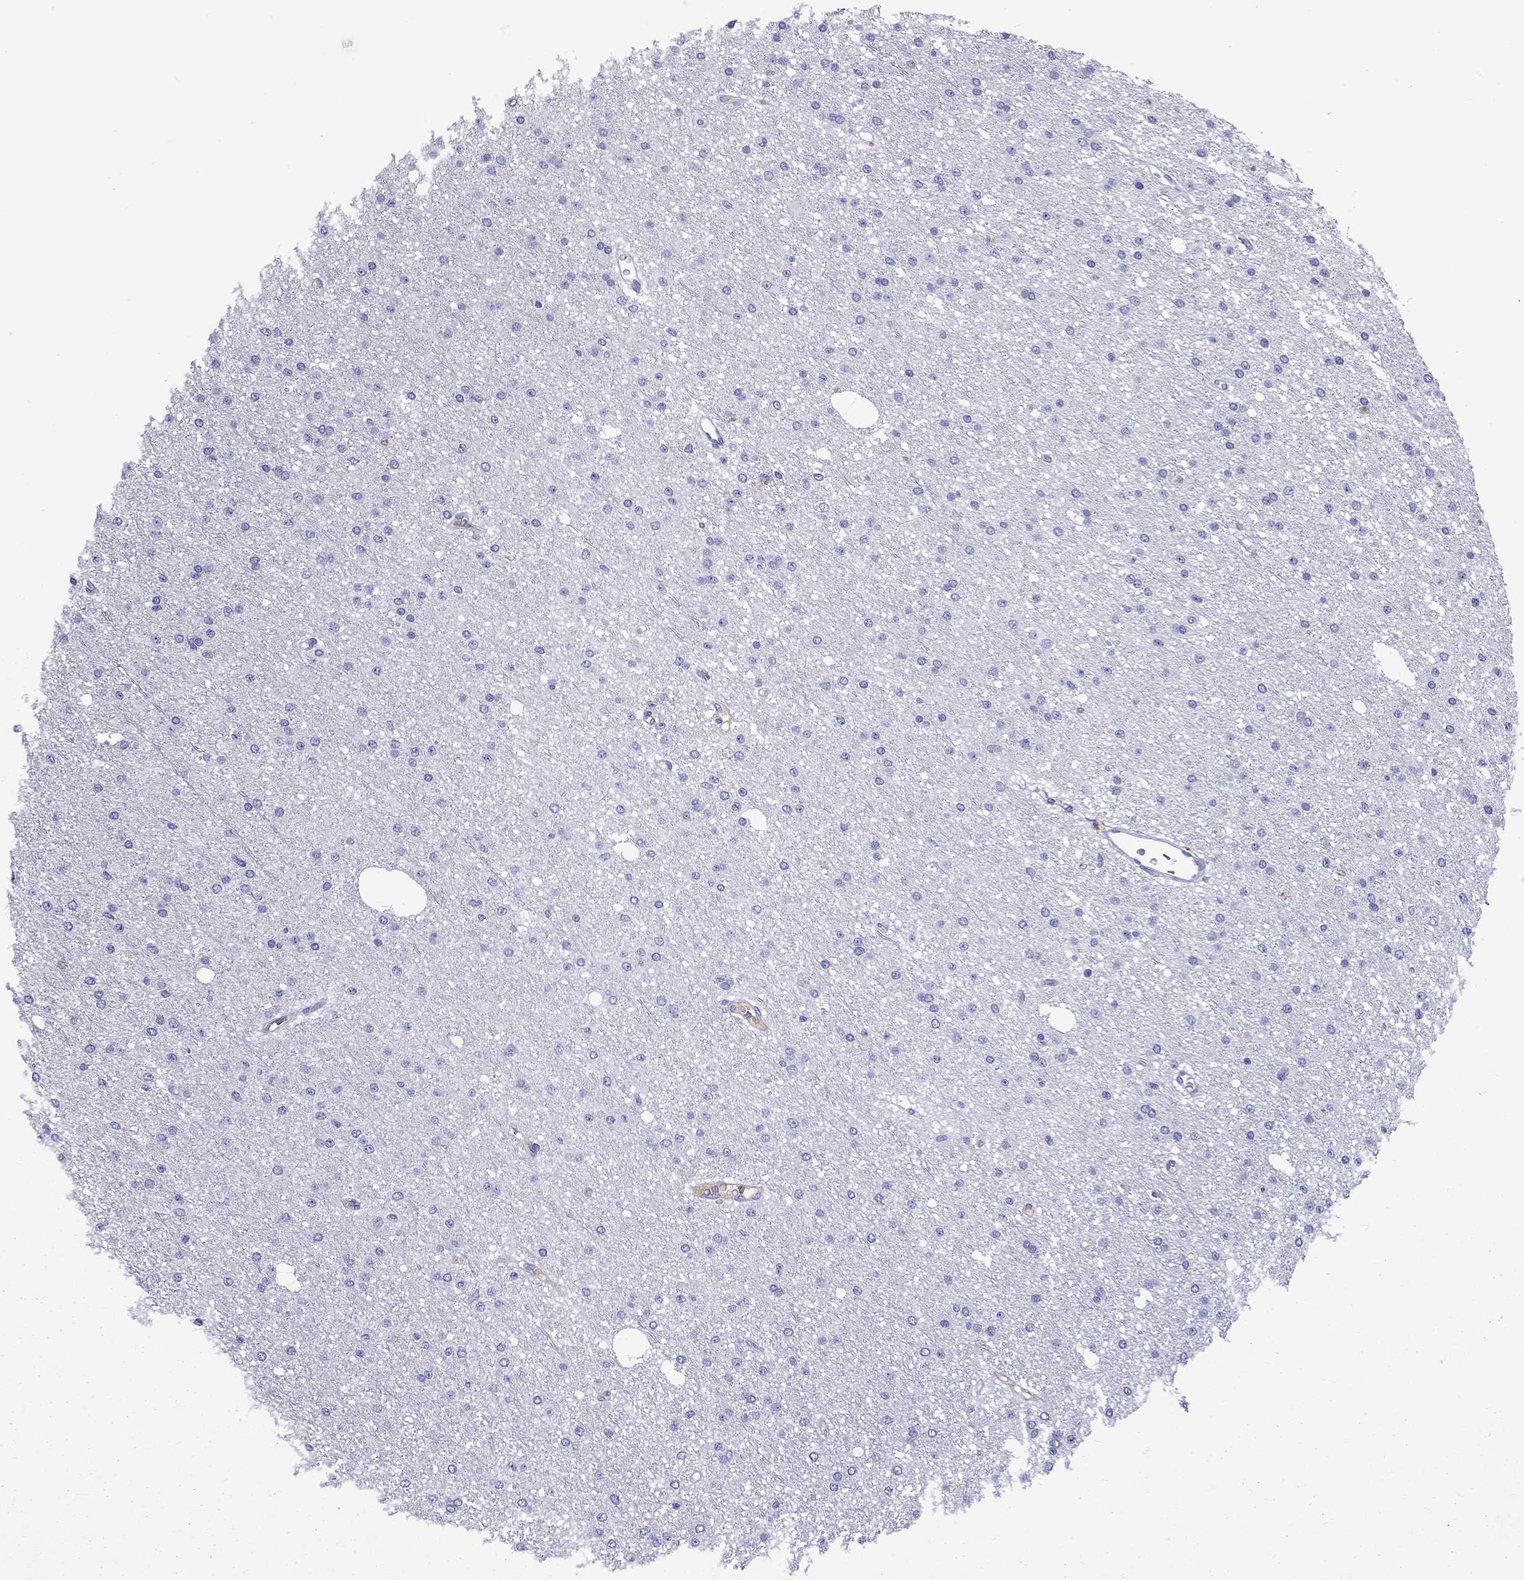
{"staining": {"intensity": "negative", "quantity": "none", "location": "none"}, "tissue": "glioma", "cell_type": "Tumor cells", "image_type": "cancer", "snomed": [{"axis": "morphology", "description": "Glioma, malignant, Low grade"}, {"axis": "topography", "description": "Brain"}], "caption": "Protein analysis of glioma displays no significant positivity in tumor cells.", "gene": "SERPINA3", "patient": {"sex": "male", "age": 27}}